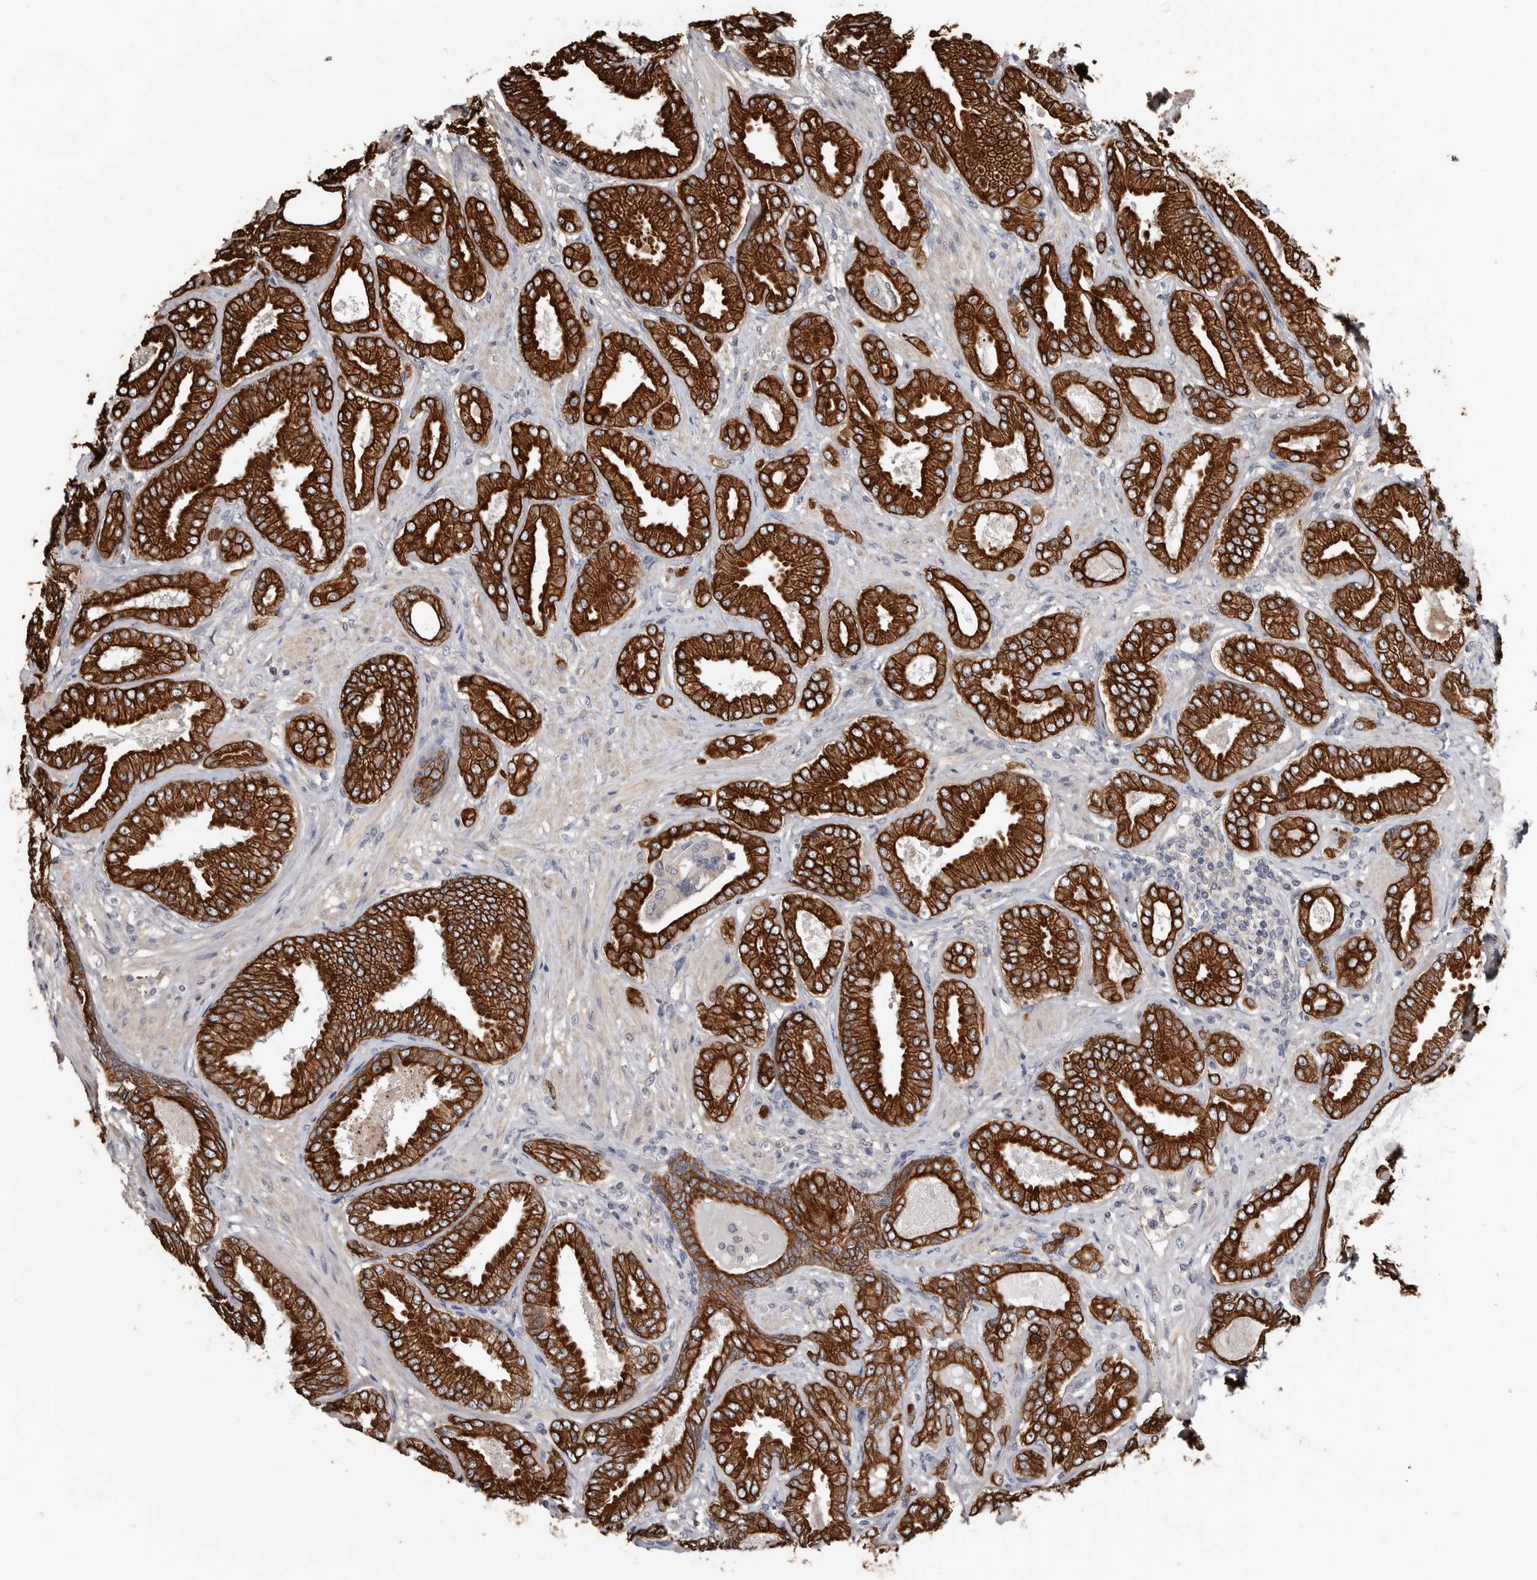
{"staining": {"intensity": "strong", "quantity": ">75%", "location": "cytoplasmic/membranous"}, "tissue": "prostate cancer", "cell_type": "Tumor cells", "image_type": "cancer", "snomed": [{"axis": "morphology", "description": "Adenocarcinoma, Low grade"}, {"axis": "topography", "description": "Prostate"}], "caption": "Immunohistochemical staining of prostate adenocarcinoma (low-grade) demonstrates strong cytoplasmic/membranous protein positivity in approximately >75% of tumor cells.", "gene": "MRPL18", "patient": {"sex": "male", "age": 63}}